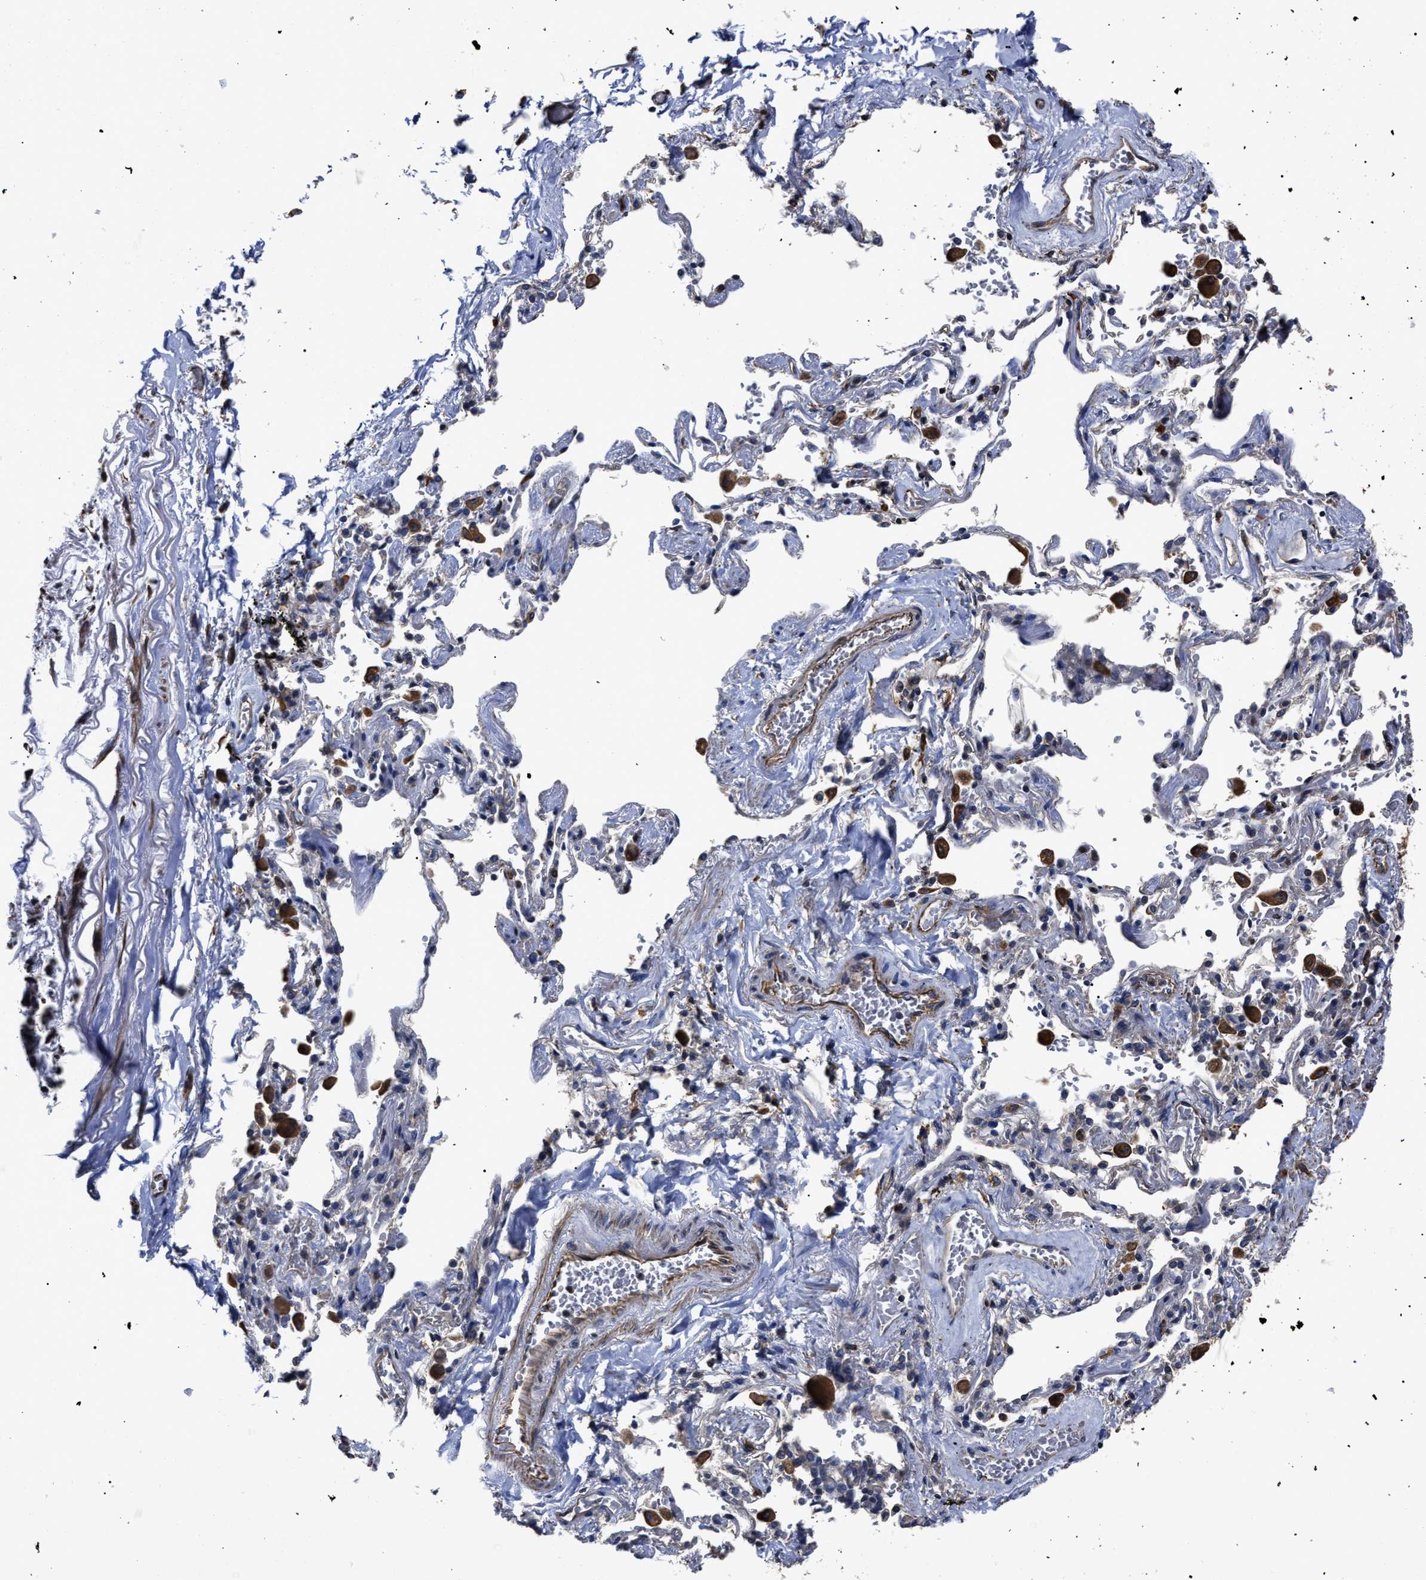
{"staining": {"intensity": "negative", "quantity": "none", "location": "none"}, "tissue": "adipose tissue", "cell_type": "Adipocytes", "image_type": "normal", "snomed": [{"axis": "morphology", "description": "Normal tissue, NOS"}, {"axis": "topography", "description": "Cartilage tissue"}, {"axis": "topography", "description": "Lung"}], "caption": "Adipose tissue stained for a protein using immunohistochemistry shows no expression adipocytes.", "gene": "TSPAN33", "patient": {"sex": "female", "age": 77}}